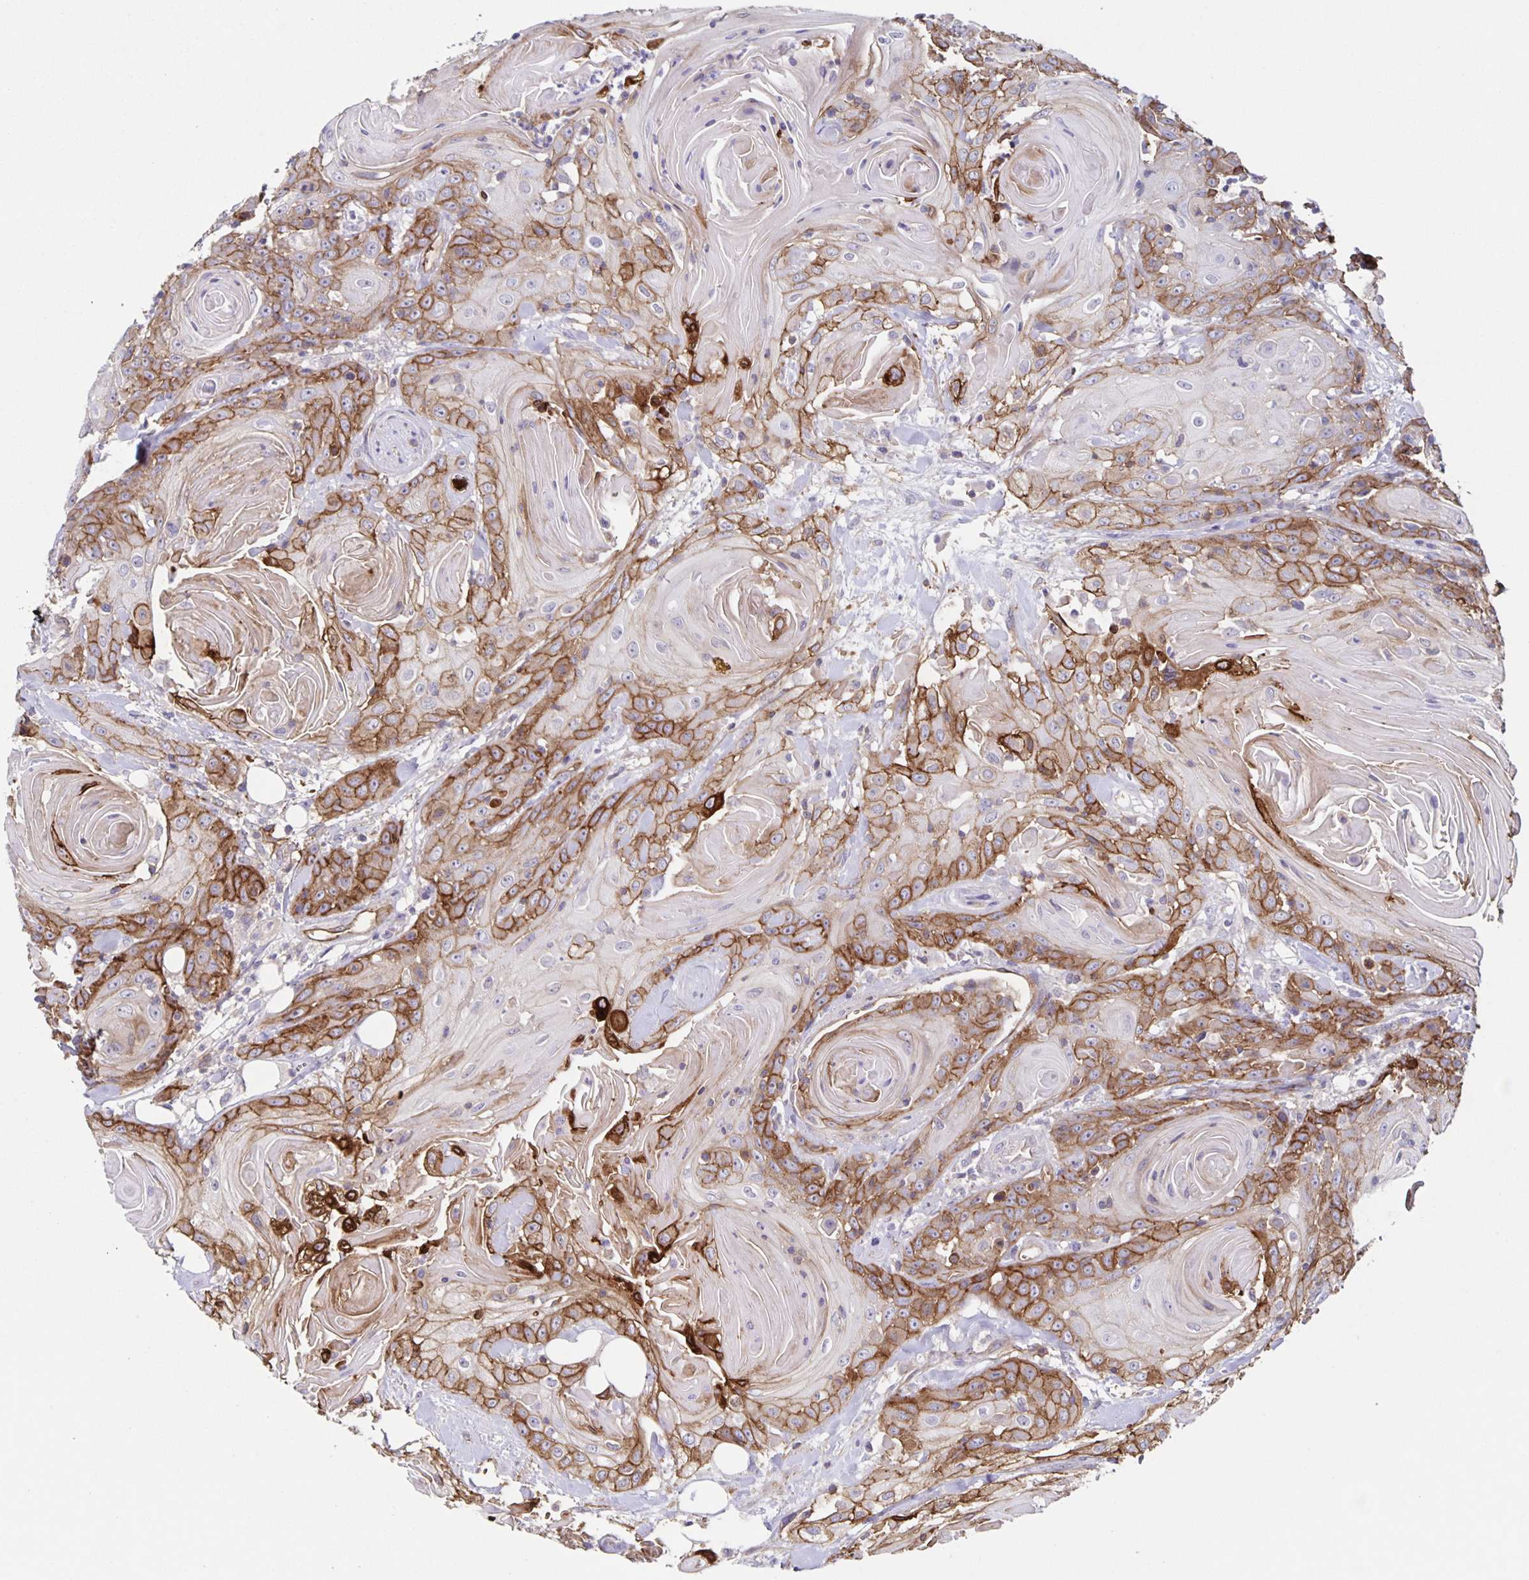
{"staining": {"intensity": "strong", "quantity": "25%-75%", "location": "cytoplasmic/membranous"}, "tissue": "head and neck cancer", "cell_type": "Tumor cells", "image_type": "cancer", "snomed": [{"axis": "morphology", "description": "Squamous cell carcinoma, NOS"}, {"axis": "topography", "description": "Head-Neck"}], "caption": "Strong cytoplasmic/membranous staining for a protein is present in approximately 25%-75% of tumor cells of head and neck squamous cell carcinoma using IHC.", "gene": "ITGA2", "patient": {"sex": "female", "age": 84}}